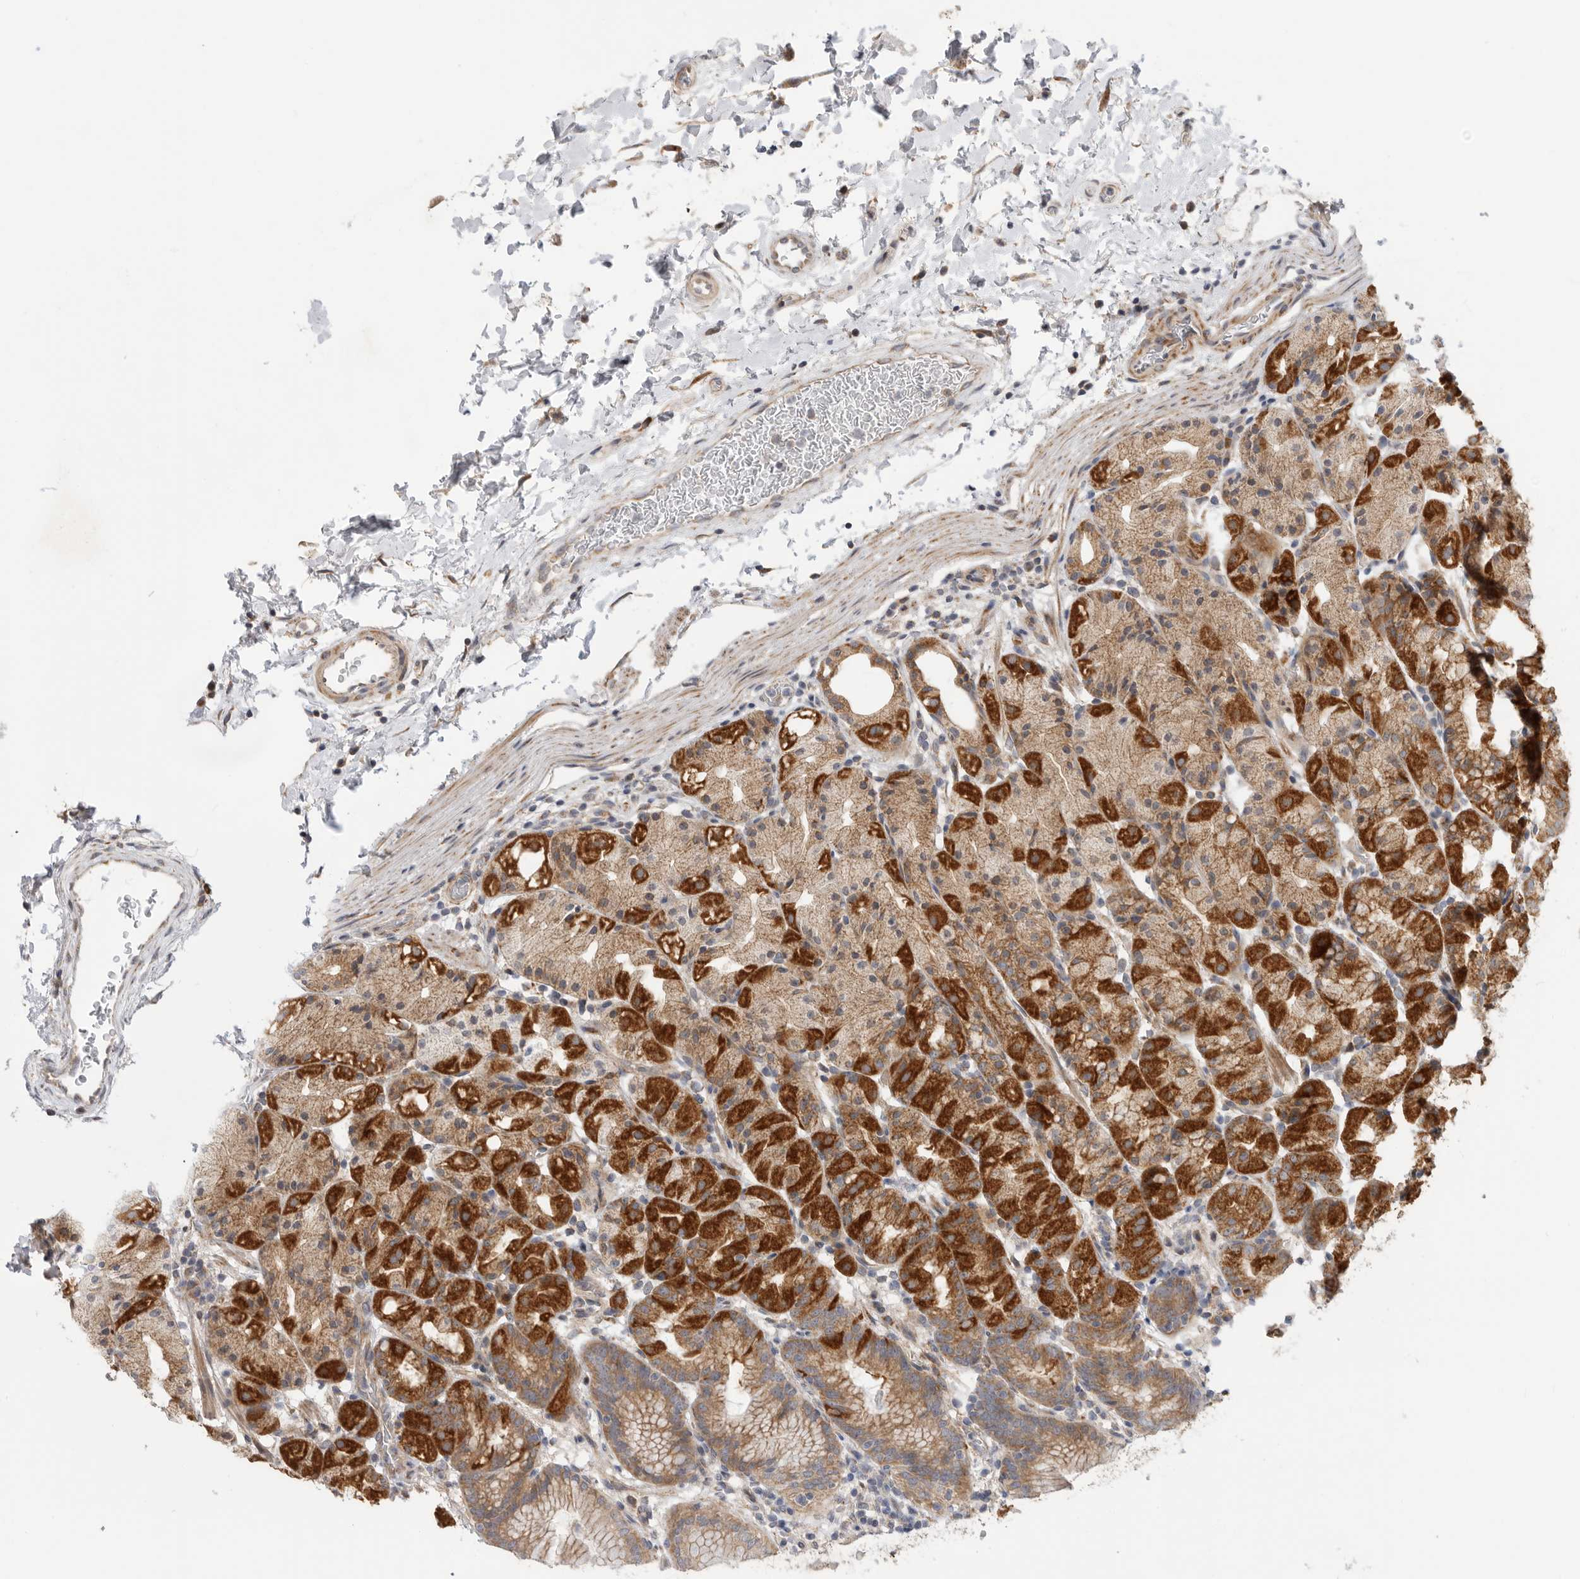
{"staining": {"intensity": "strong", "quantity": ">75%", "location": "cytoplasmic/membranous"}, "tissue": "stomach", "cell_type": "Glandular cells", "image_type": "normal", "snomed": [{"axis": "morphology", "description": "Normal tissue, NOS"}, {"axis": "topography", "description": "Stomach, upper"}], "caption": "About >75% of glandular cells in normal stomach show strong cytoplasmic/membranous protein staining as visualized by brown immunohistochemical staining.", "gene": "MTFR1L", "patient": {"sex": "male", "age": 48}}